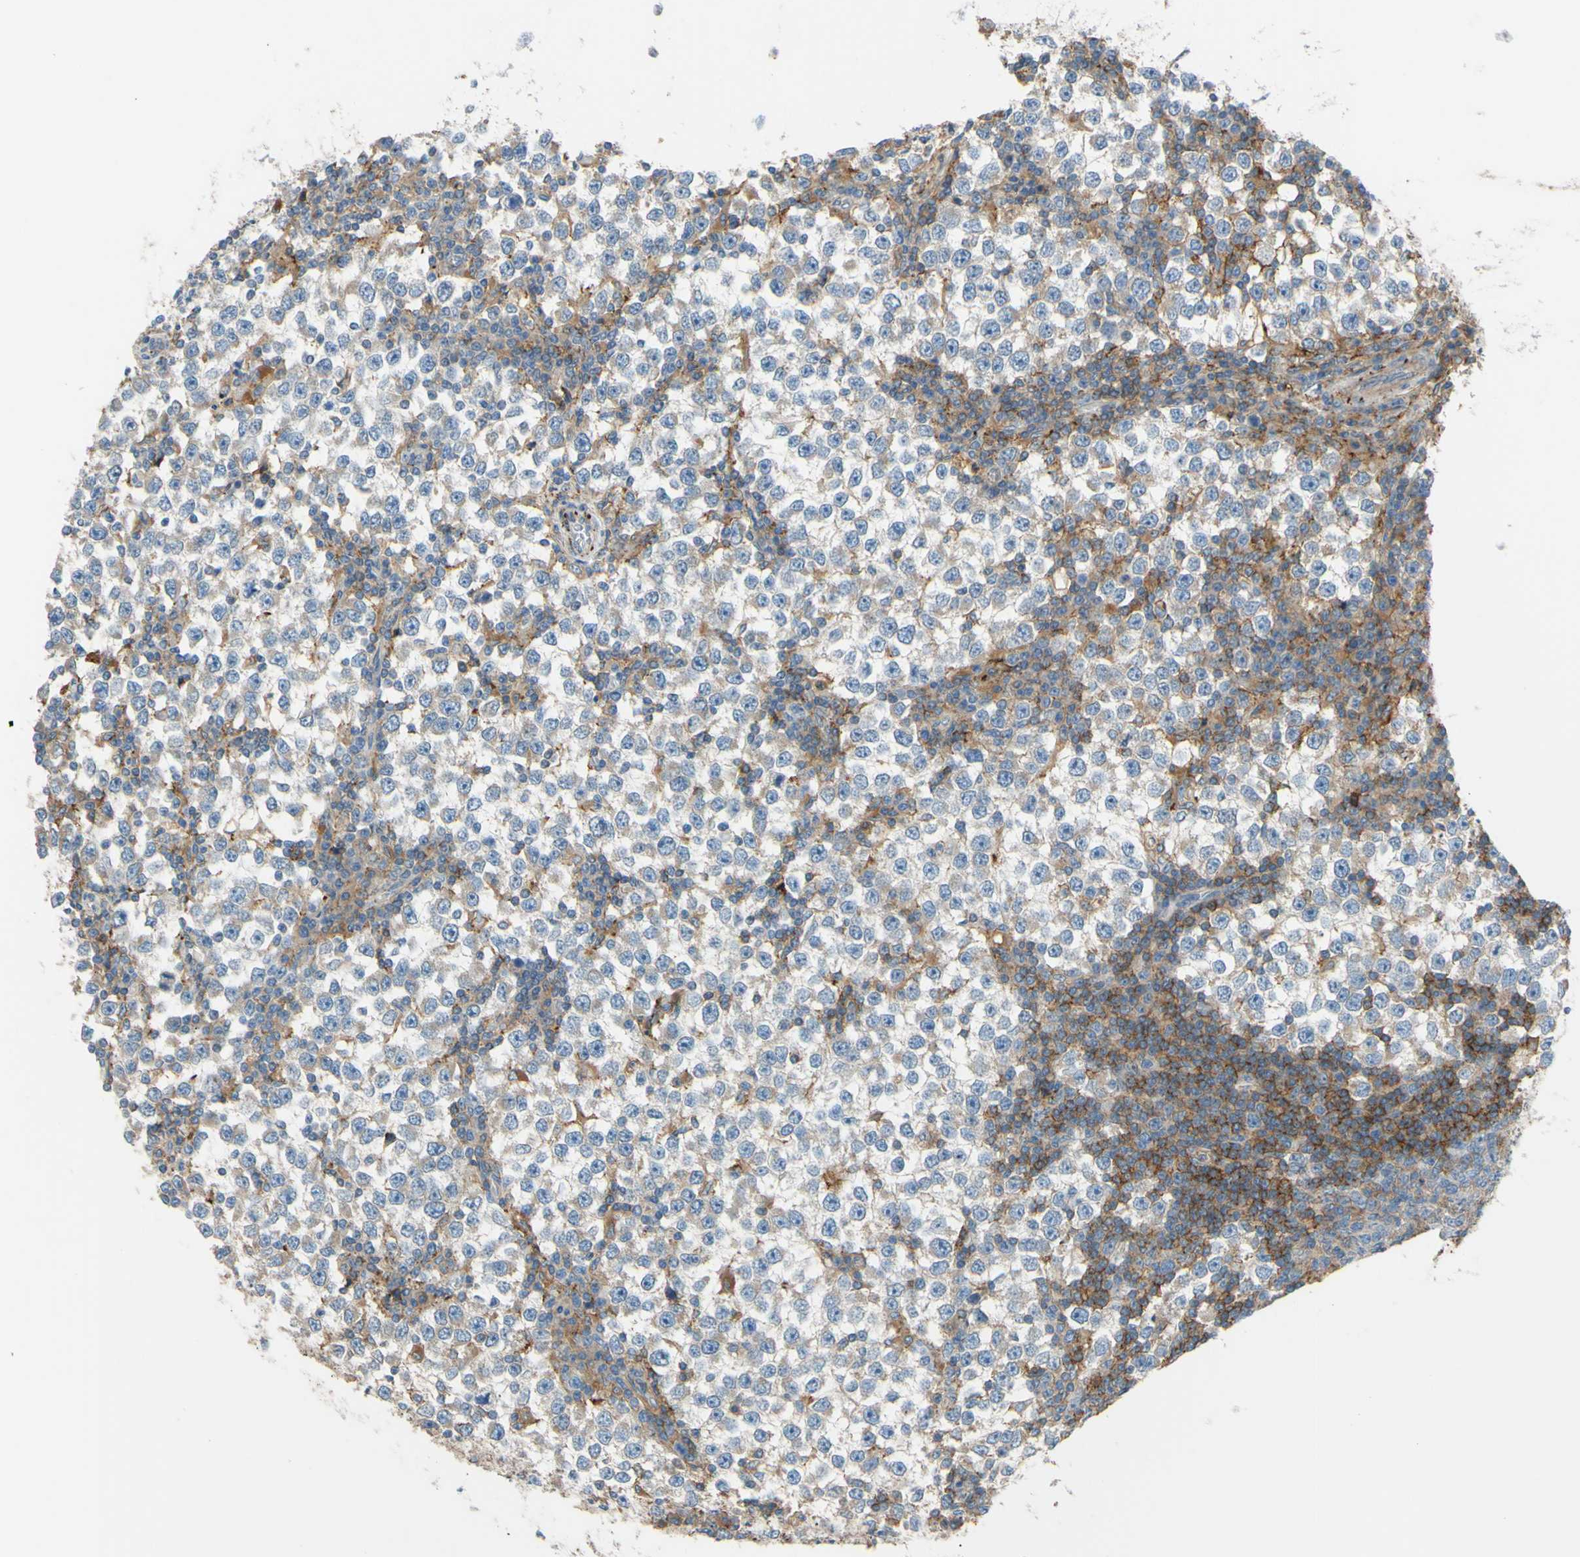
{"staining": {"intensity": "weak", "quantity": "<25%", "location": "cytoplasmic/membranous"}, "tissue": "testis cancer", "cell_type": "Tumor cells", "image_type": "cancer", "snomed": [{"axis": "morphology", "description": "Seminoma, NOS"}, {"axis": "topography", "description": "Testis"}], "caption": "Immunohistochemistry (IHC) of human testis cancer (seminoma) displays no expression in tumor cells. (DAB (3,3'-diaminobenzidine) IHC with hematoxylin counter stain).", "gene": "POR", "patient": {"sex": "male", "age": 65}}